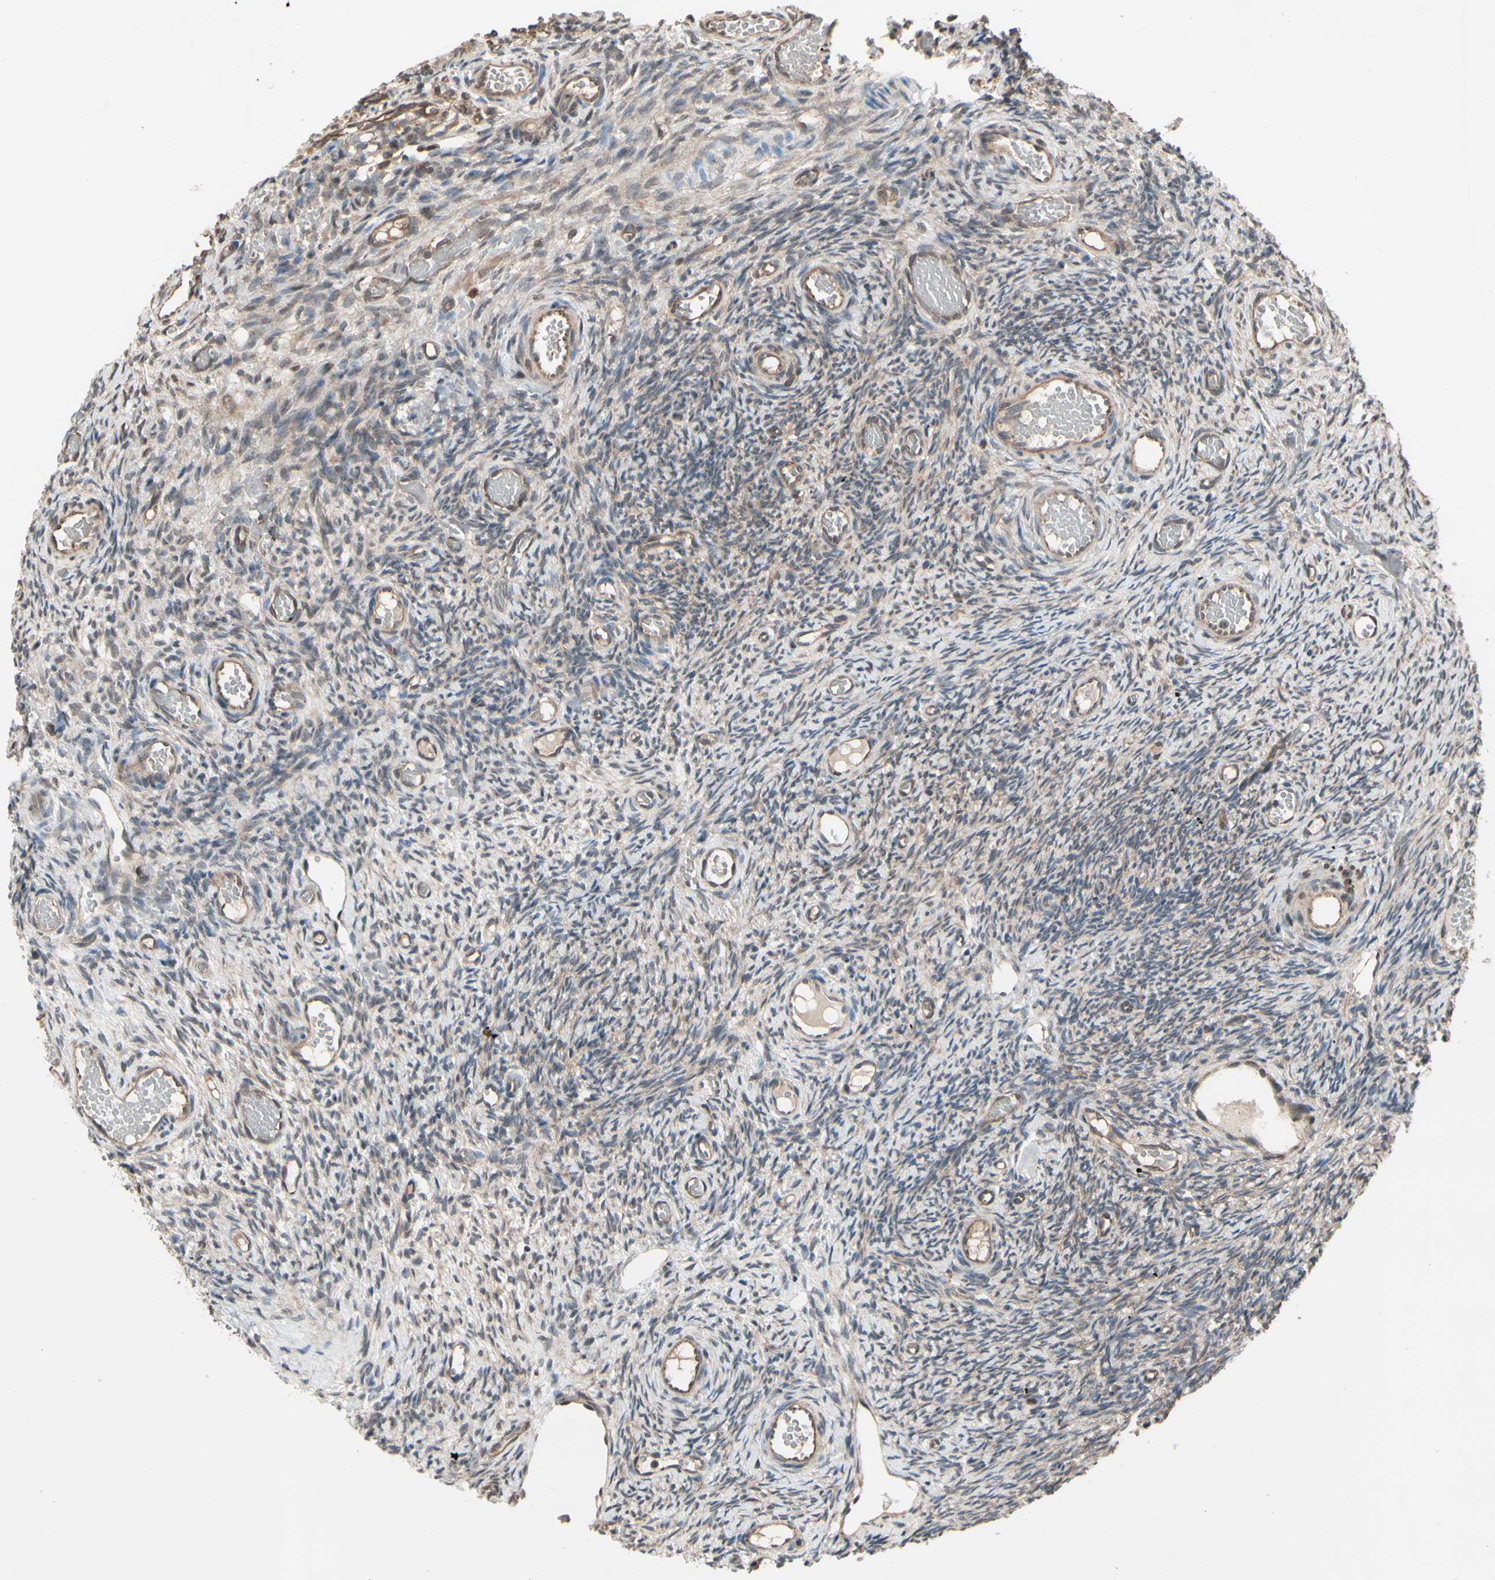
{"staining": {"intensity": "weak", "quantity": ">75%", "location": "cytoplasmic/membranous"}, "tissue": "ovary", "cell_type": "Ovarian stroma cells", "image_type": "normal", "snomed": [{"axis": "morphology", "description": "Normal tissue, NOS"}, {"axis": "topography", "description": "Ovary"}], "caption": "Unremarkable ovary was stained to show a protein in brown. There is low levels of weak cytoplasmic/membranous positivity in approximately >75% of ovarian stroma cells.", "gene": "PNPLA7", "patient": {"sex": "female", "age": 35}}